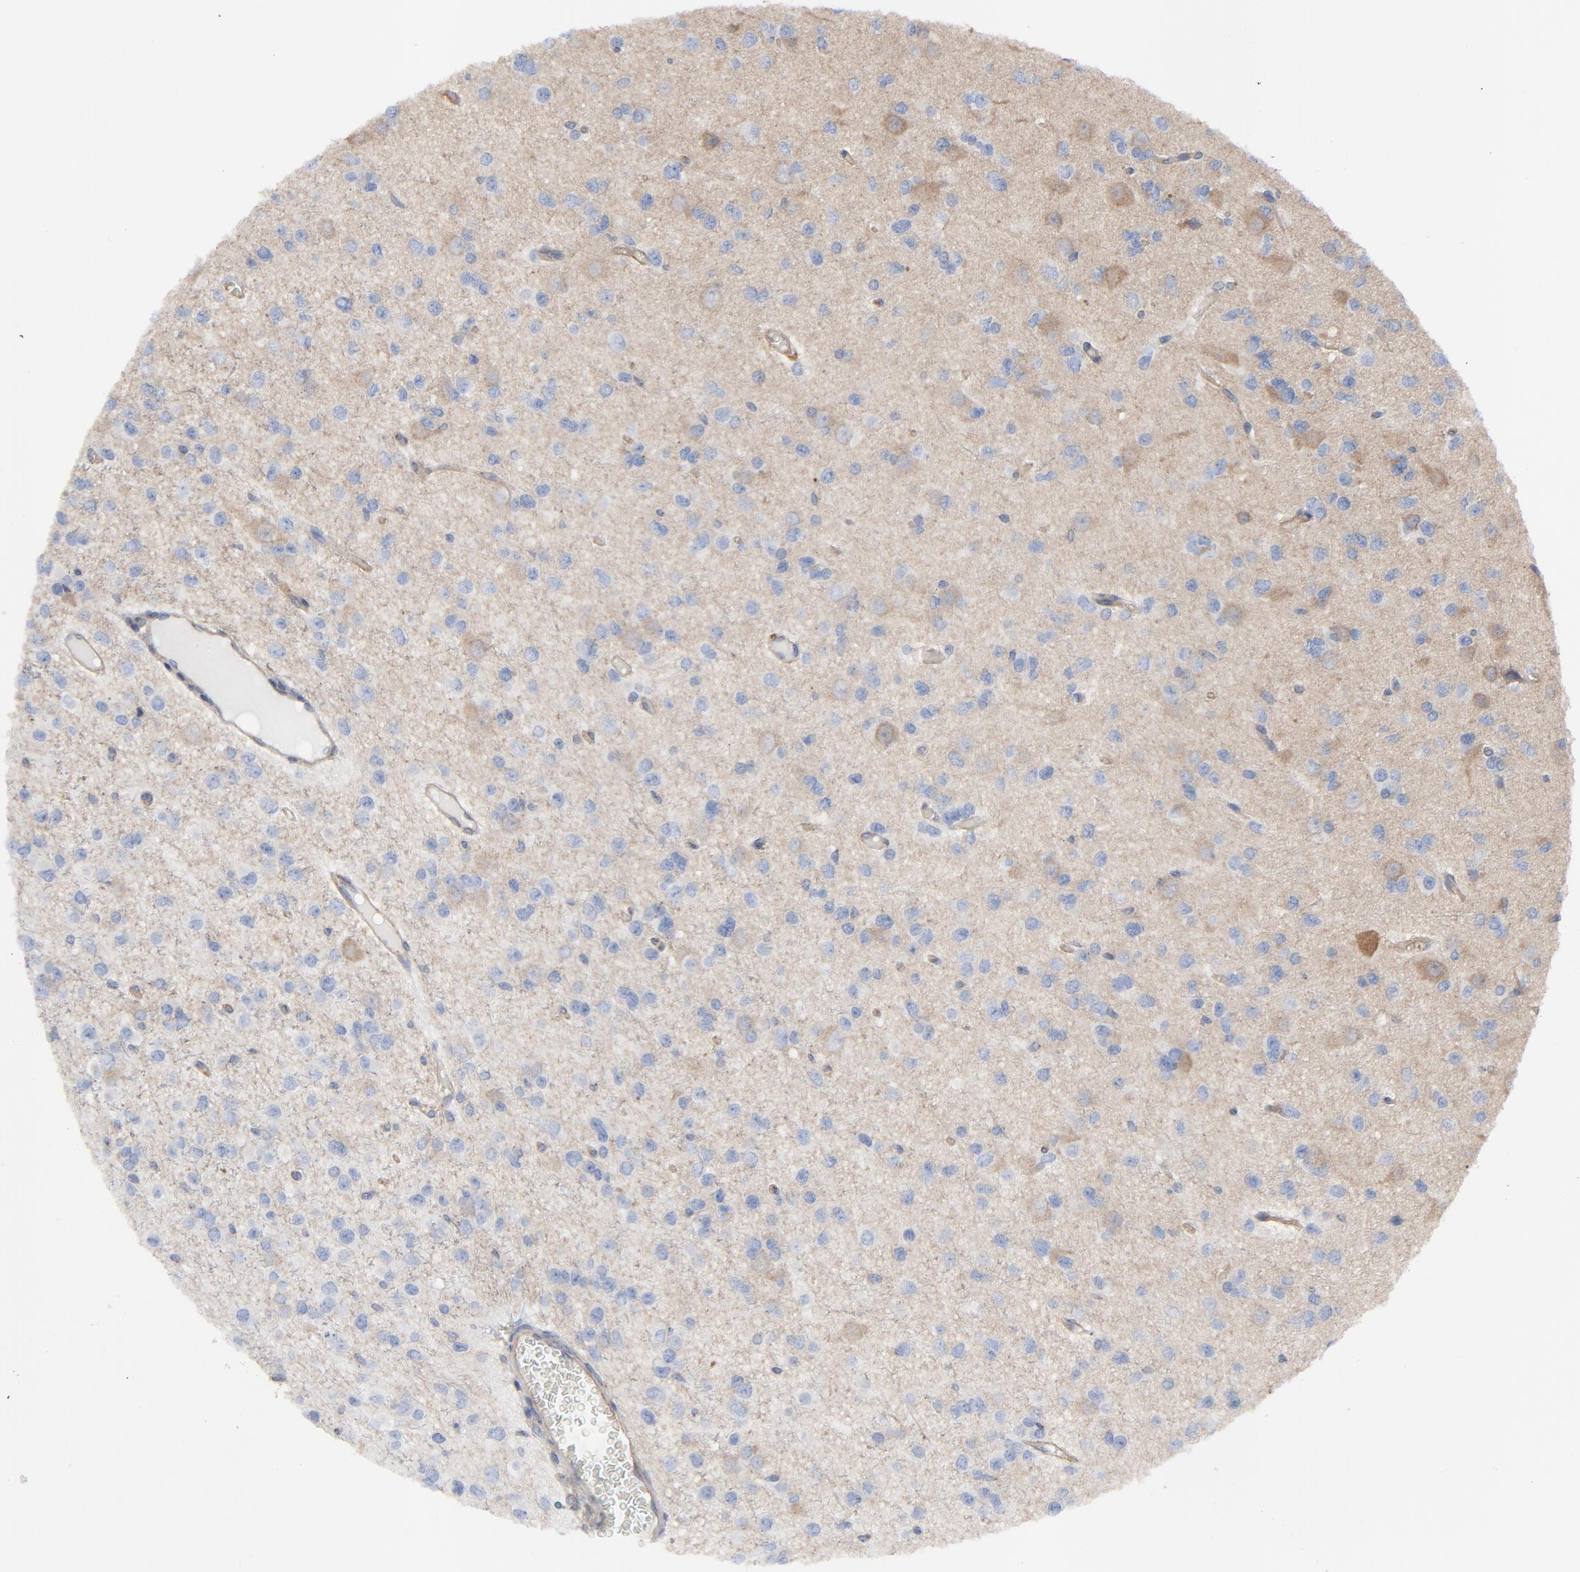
{"staining": {"intensity": "moderate", "quantity": "25%-75%", "location": "cytoplasmic/membranous"}, "tissue": "glioma", "cell_type": "Tumor cells", "image_type": "cancer", "snomed": [{"axis": "morphology", "description": "Glioma, malignant, Low grade"}, {"axis": "topography", "description": "Brain"}], "caption": "Immunohistochemical staining of glioma exhibits moderate cytoplasmic/membranous protein expression in about 25%-75% of tumor cells. (DAB (3,3'-diaminobenzidine) IHC, brown staining for protein, blue staining for nuclei).", "gene": "DYNLT3", "patient": {"sex": "male", "age": 42}}